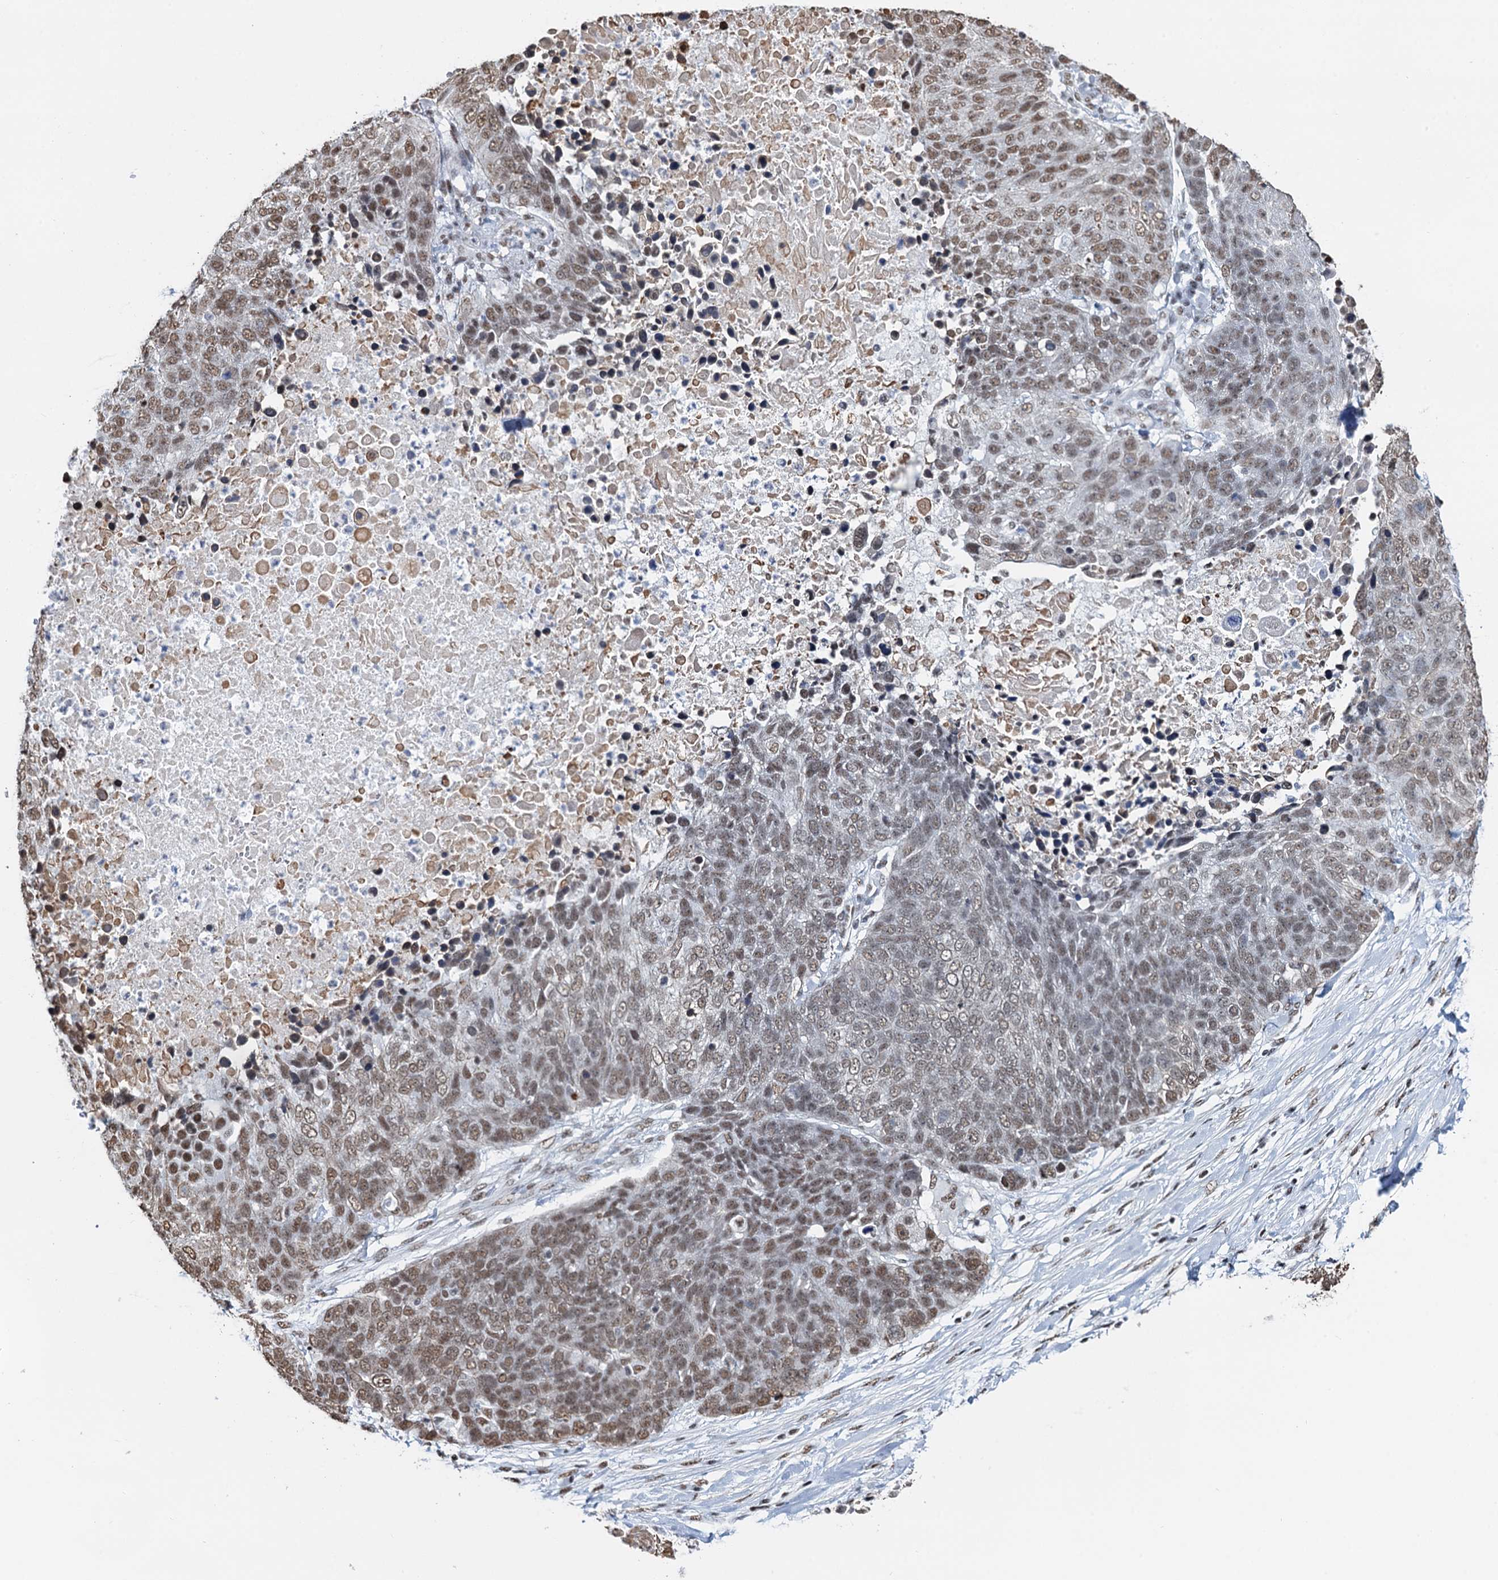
{"staining": {"intensity": "moderate", "quantity": ">75%", "location": "nuclear"}, "tissue": "lung cancer", "cell_type": "Tumor cells", "image_type": "cancer", "snomed": [{"axis": "morphology", "description": "Normal tissue, NOS"}, {"axis": "morphology", "description": "Squamous cell carcinoma, NOS"}, {"axis": "topography", "description": "Lymph node"}, {"axis": "topography", "description": "Lung"}], "caption": "Lung squamous cell carcinoma tissue reveals moderate nuclear positivity in approximately >75% of tumor cells", "gene": "ZNF609", "patient": {"sex": "male", "age": 66}}